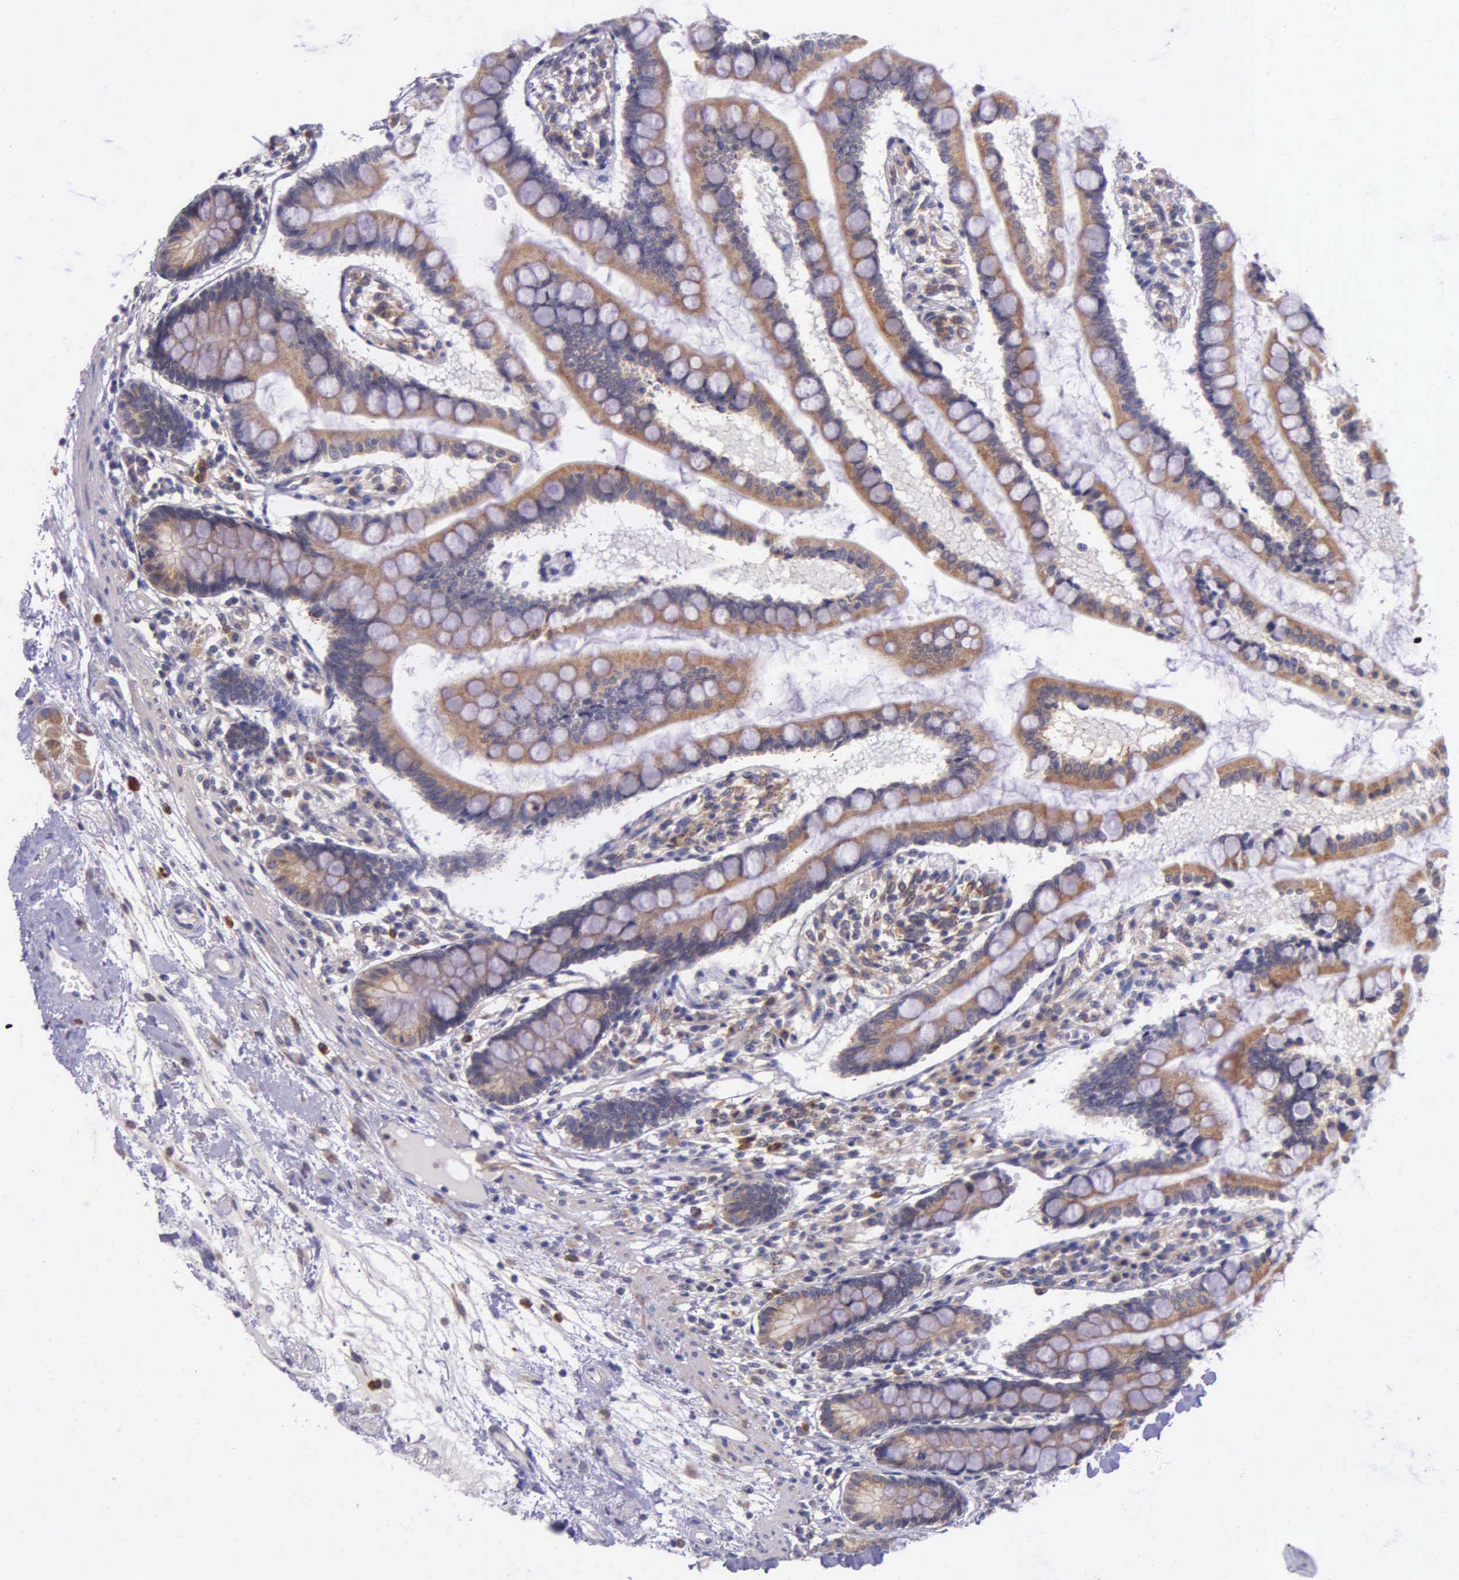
{"staining": {"intensity": "moderate", "quantity": ">75%", "location": "cytoplasmic/membranous"}, "tissue": "small intestine", "cell_type": "Glandular cells", "image_type": "normal", "snomed": [{"axis": "morphology", "description": "Normal tissue, NOS"}, {"axis": "topography", "description": "Small intestine"}], "caption": "An image showing moderate cytoplasmic/membranous positivity in about >75% of glandular cells in normal small intestine, as visualized by brown immunohistochemical staining.", "gene": "NSDHL", "patient": {"sex": "female", "age": 51}}